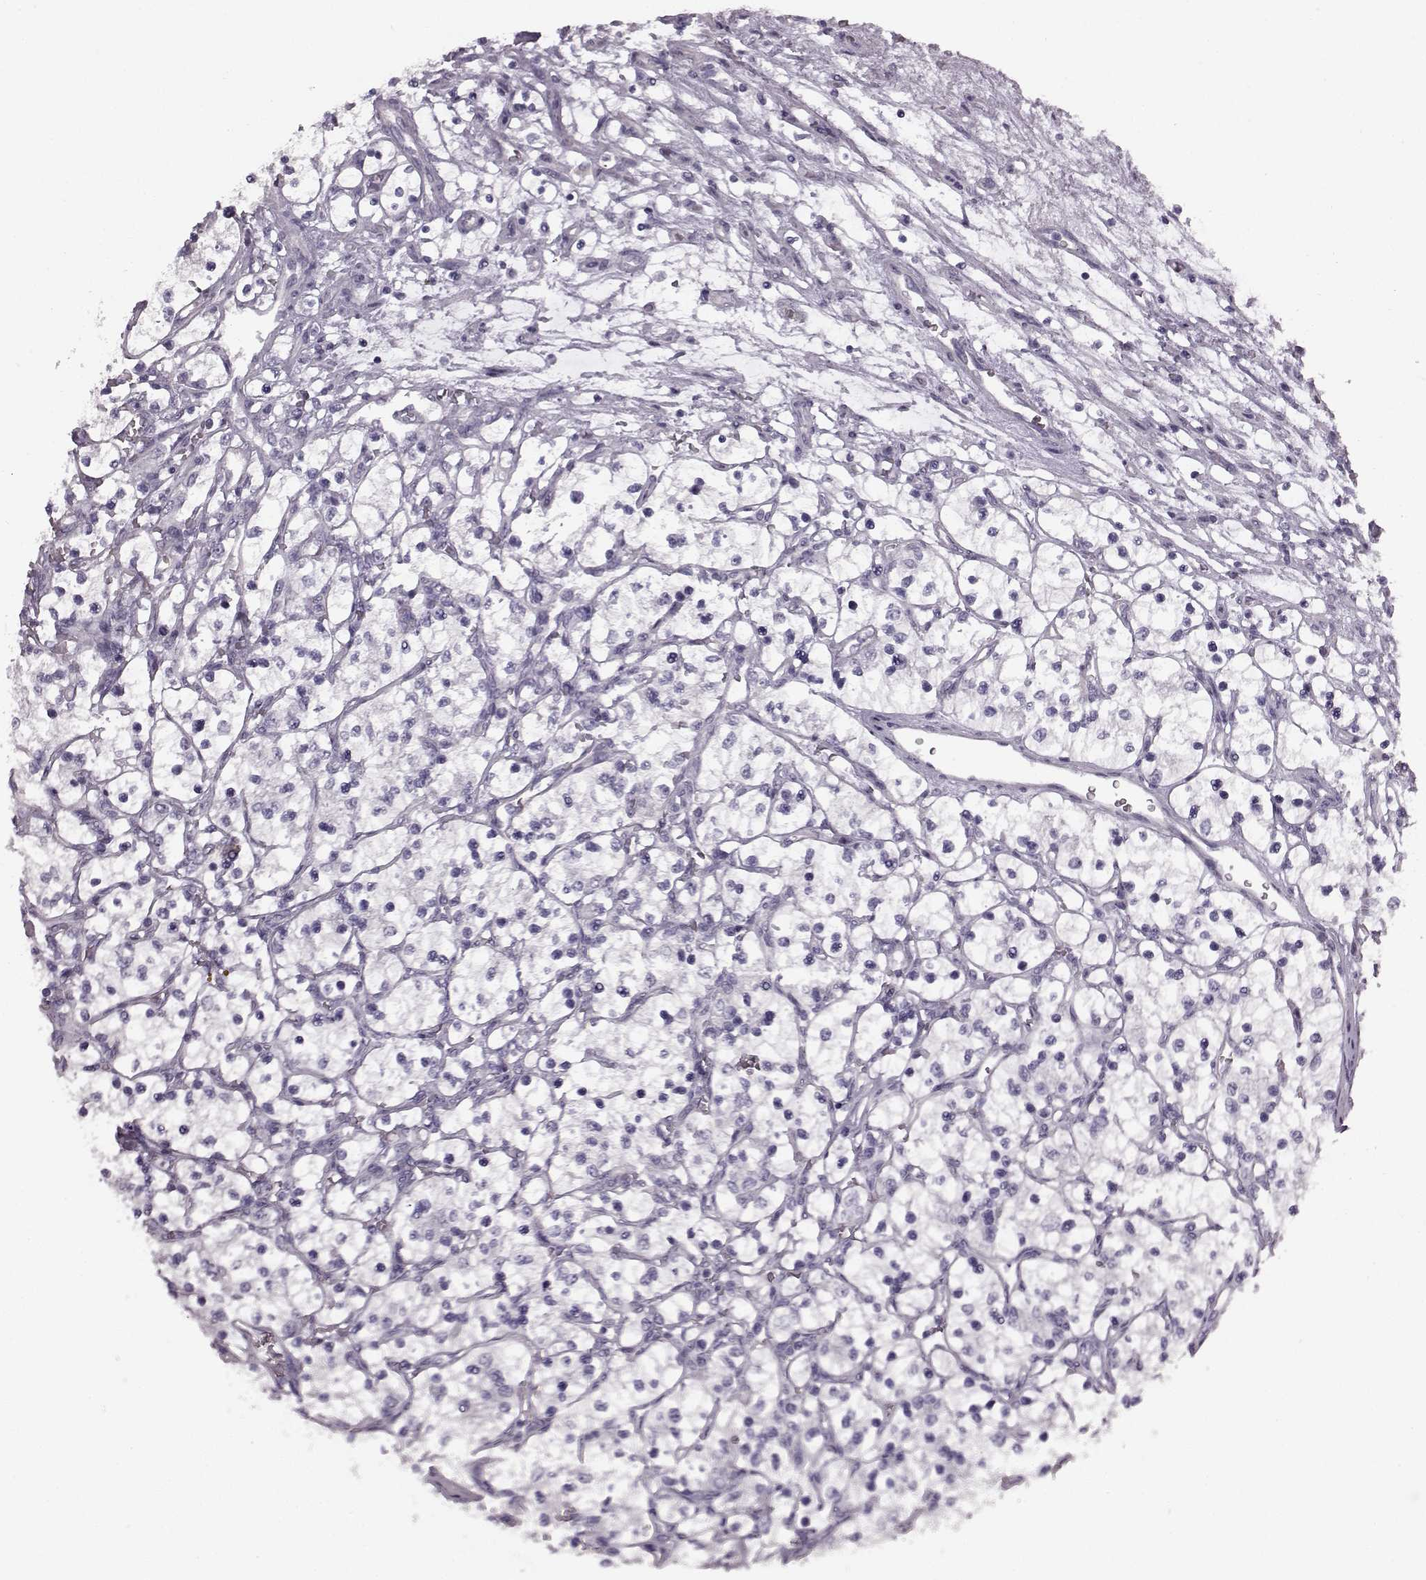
{"staining": {"intensity": "negative", "quantity": "none", "location": "none"}, "tissue": "renal cancer", "cell_type": "Tumor cells", "image_type": "cancer", "snomed": [{"axis": "morphology", "description": "Adenocarcinoma, NOS"}, {"axis": "topography", "description": "Kidney"}], "caption": "A histopathology image of human renal cancer is negative for staining in tumor cells.", "gene": "PRPH2", "patient": {"sex": "female", "age": 69}}